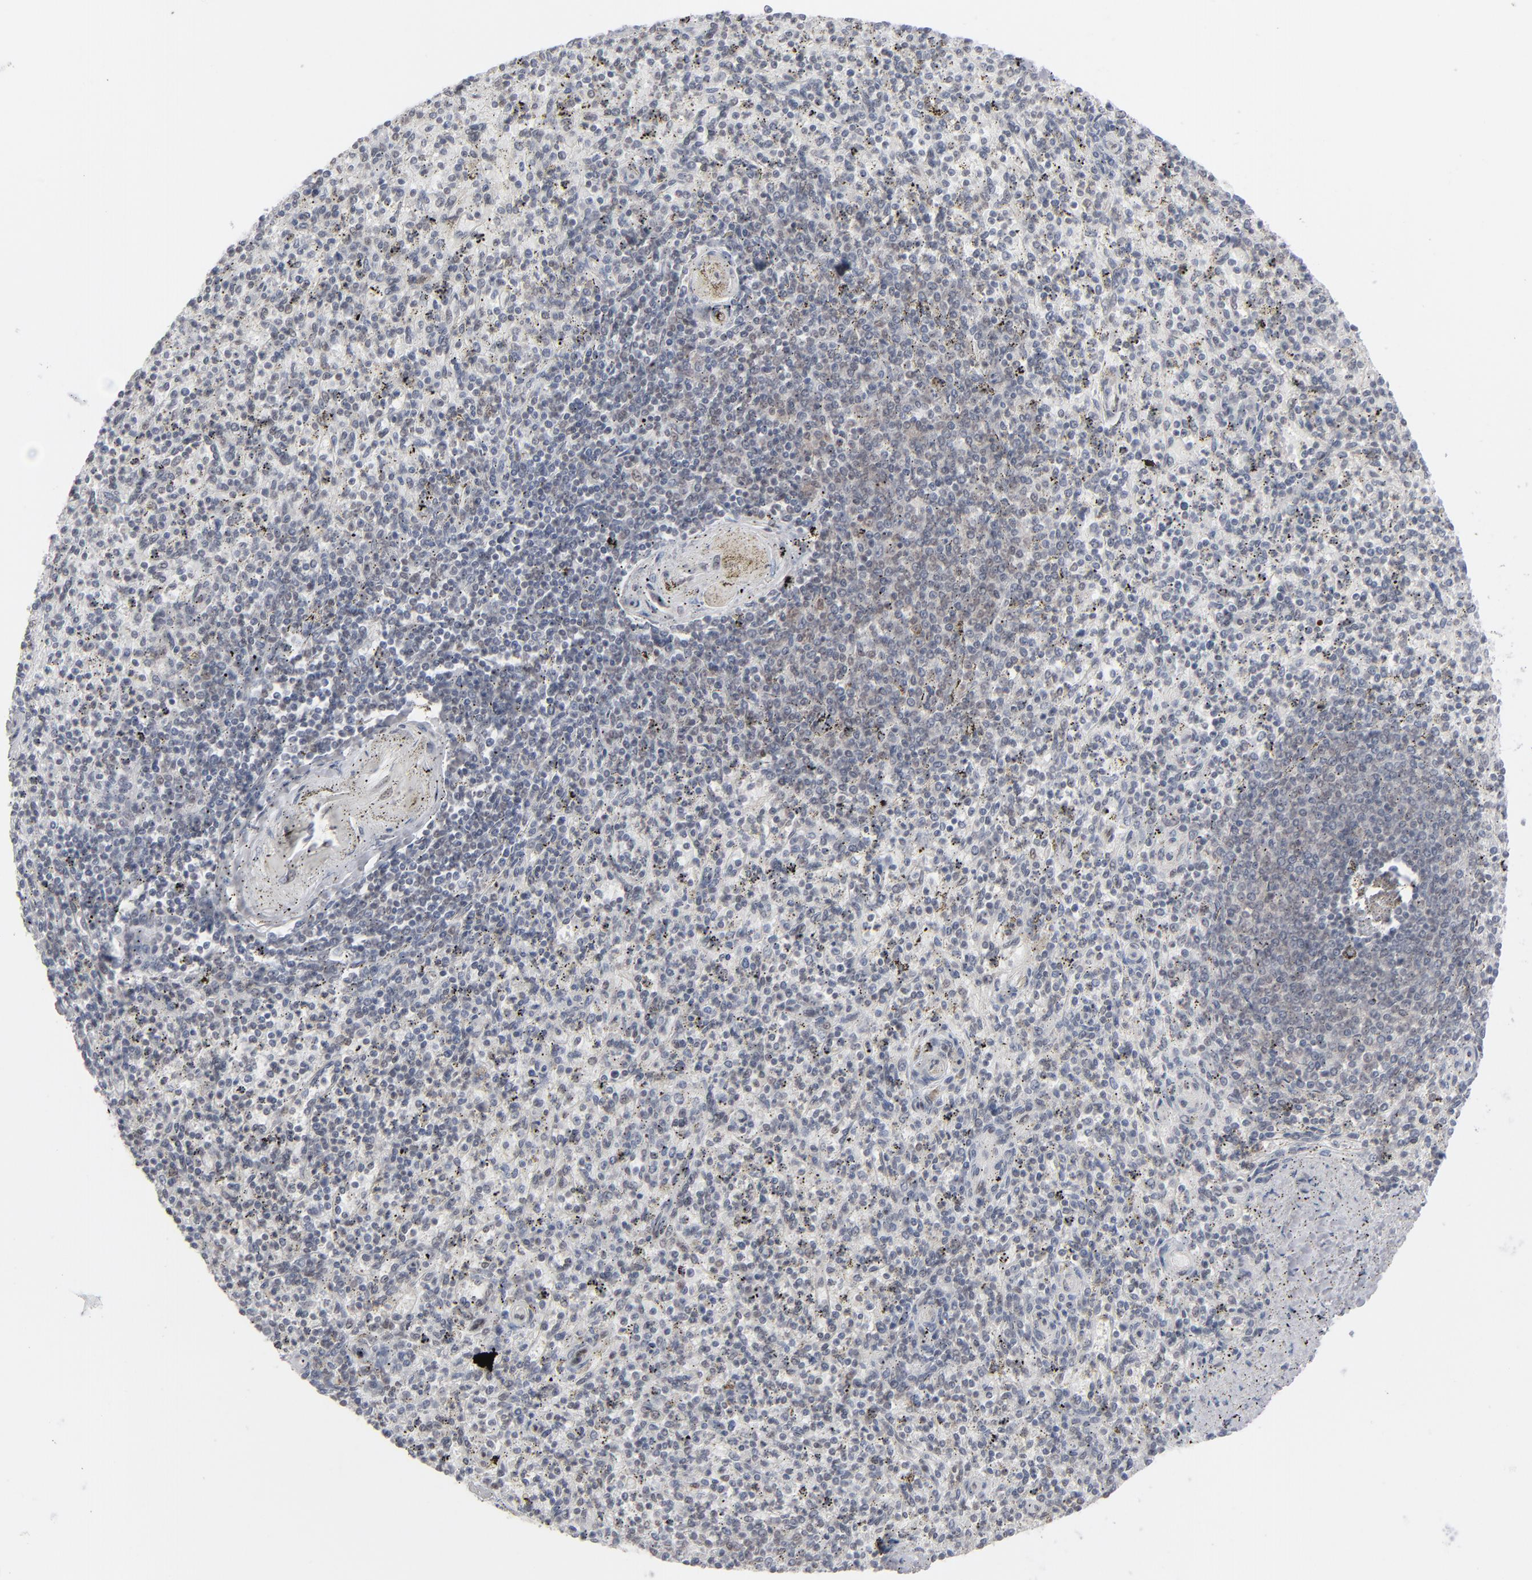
{"staining": {"intensity": "negative", "quantity": "none", "location": "none"}, "tissue": "spleen", "cell_type": "Cells in red pulp", "image_type": "normal", "snomed": [{"axis": "morphology", "description": "Normal tissue, NOS"}, {"axis": "topography", "description": "Spleen"}], "caption": "Immunohistochemistry (IHC) photomicrograph of normal spleen stained for a protein (brown), which exhibits no positivity in cells in red pulp. (Stains: DAB (3,3'-diaminobenzidine) immunohistochemistry (IHC) with hematoxylin counter stain, Microscopy: brightfield microscopy at high magnification).", "gene": "IRF9", "patient": {"sex": "male", "age": 72}}